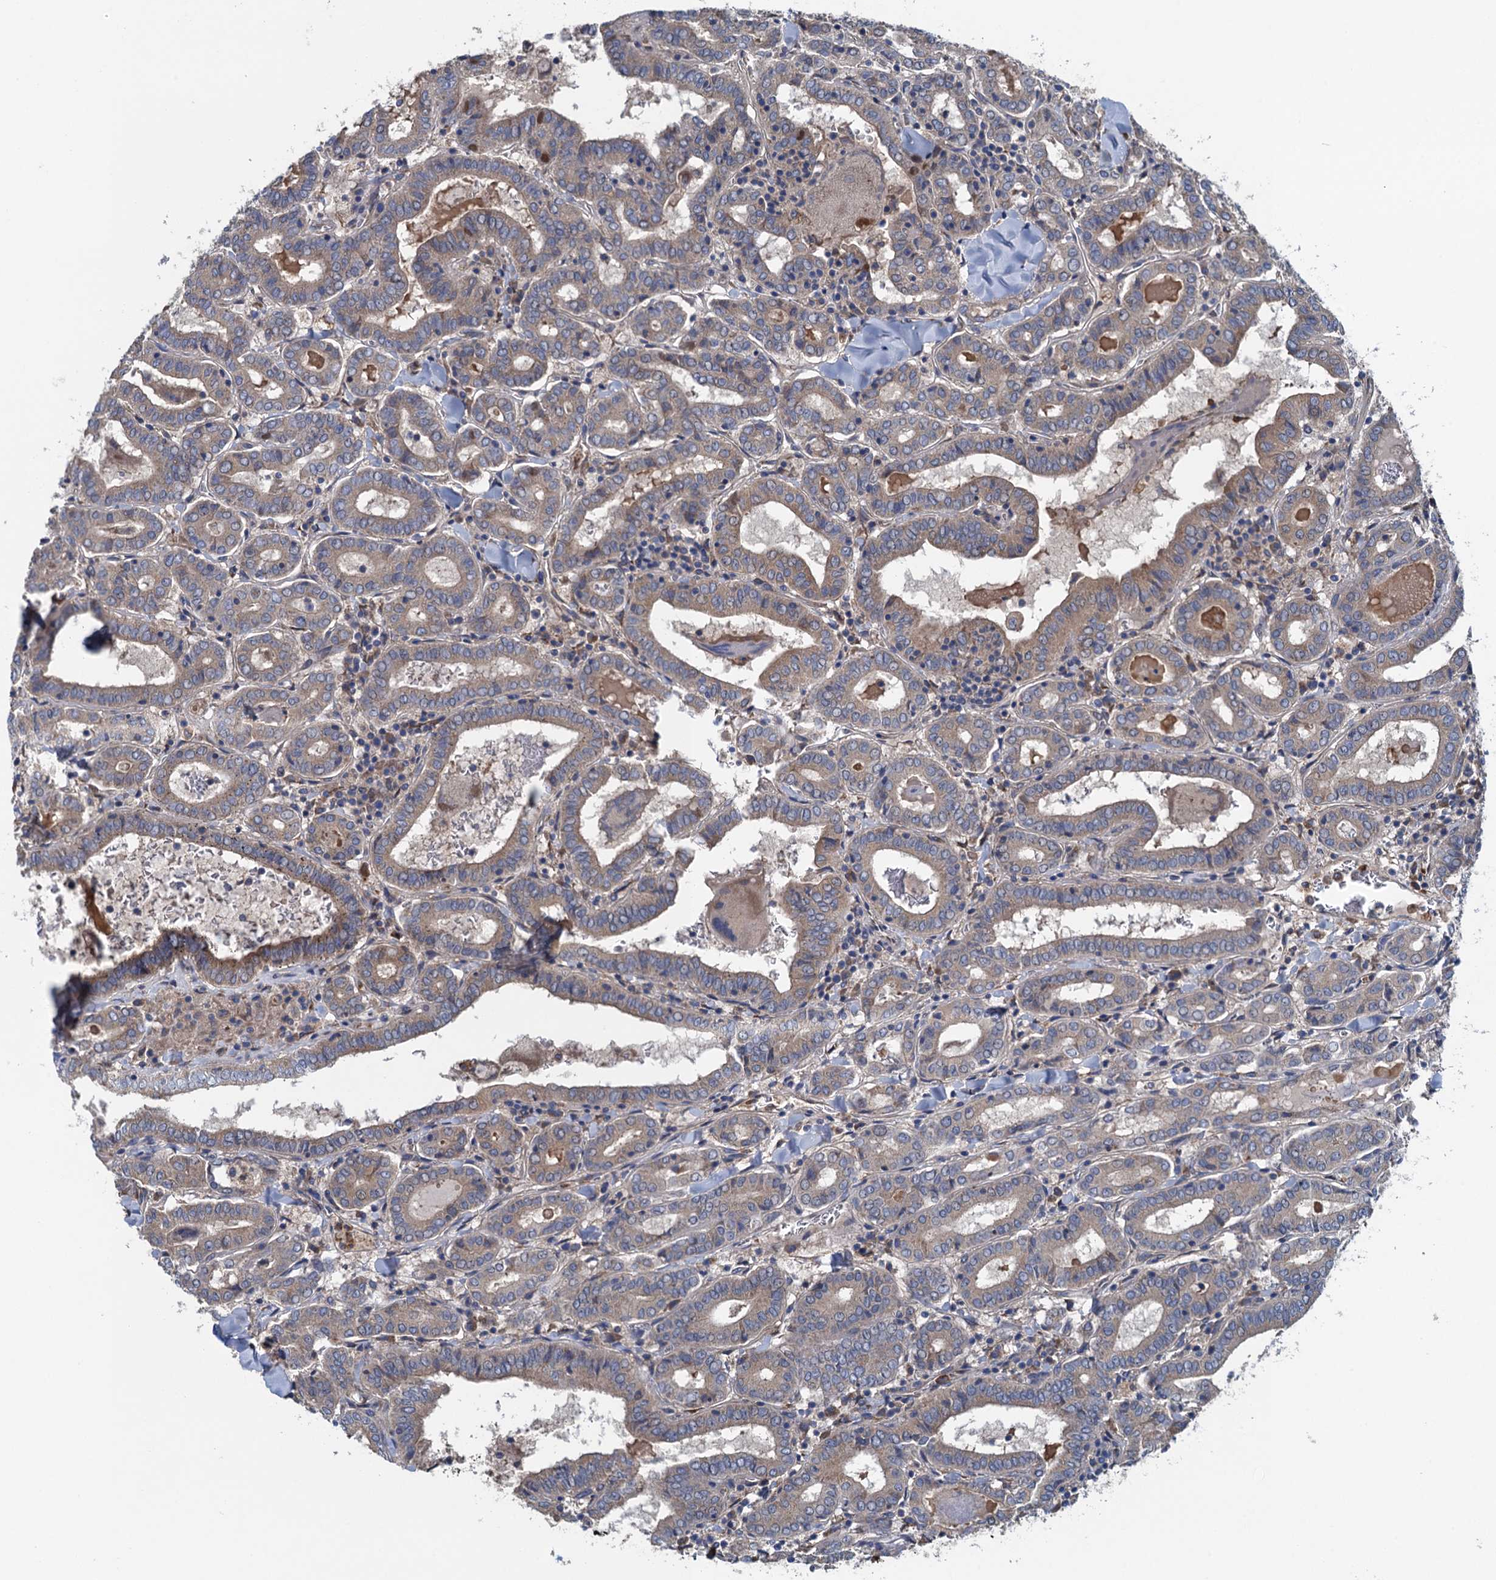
{"staining": {"intensity": "weak", "quantity": "25%-75%", "location": "cytoplasmic/membranous"}, "tissue": "thyroid cancer", "cell_type": "Tumor cells", "image_type": "cancer", "snomed": [{"axis": "morphology", "description": "Papillary adenocarcinoma, NOS"}, {"axis": "topography", "description": "Thyroid gland"}], "caption": "Tumor cells exhibit weak cytoplasmic/membranous positivity in about 25%-75% of cells in thyroid cancer (papillary adenocarcinoma). The protein is shown in brown color, while the nuclei are stained blue.", "gene": "ADCY9", "patient": {"sex": "female", "age": 72}}